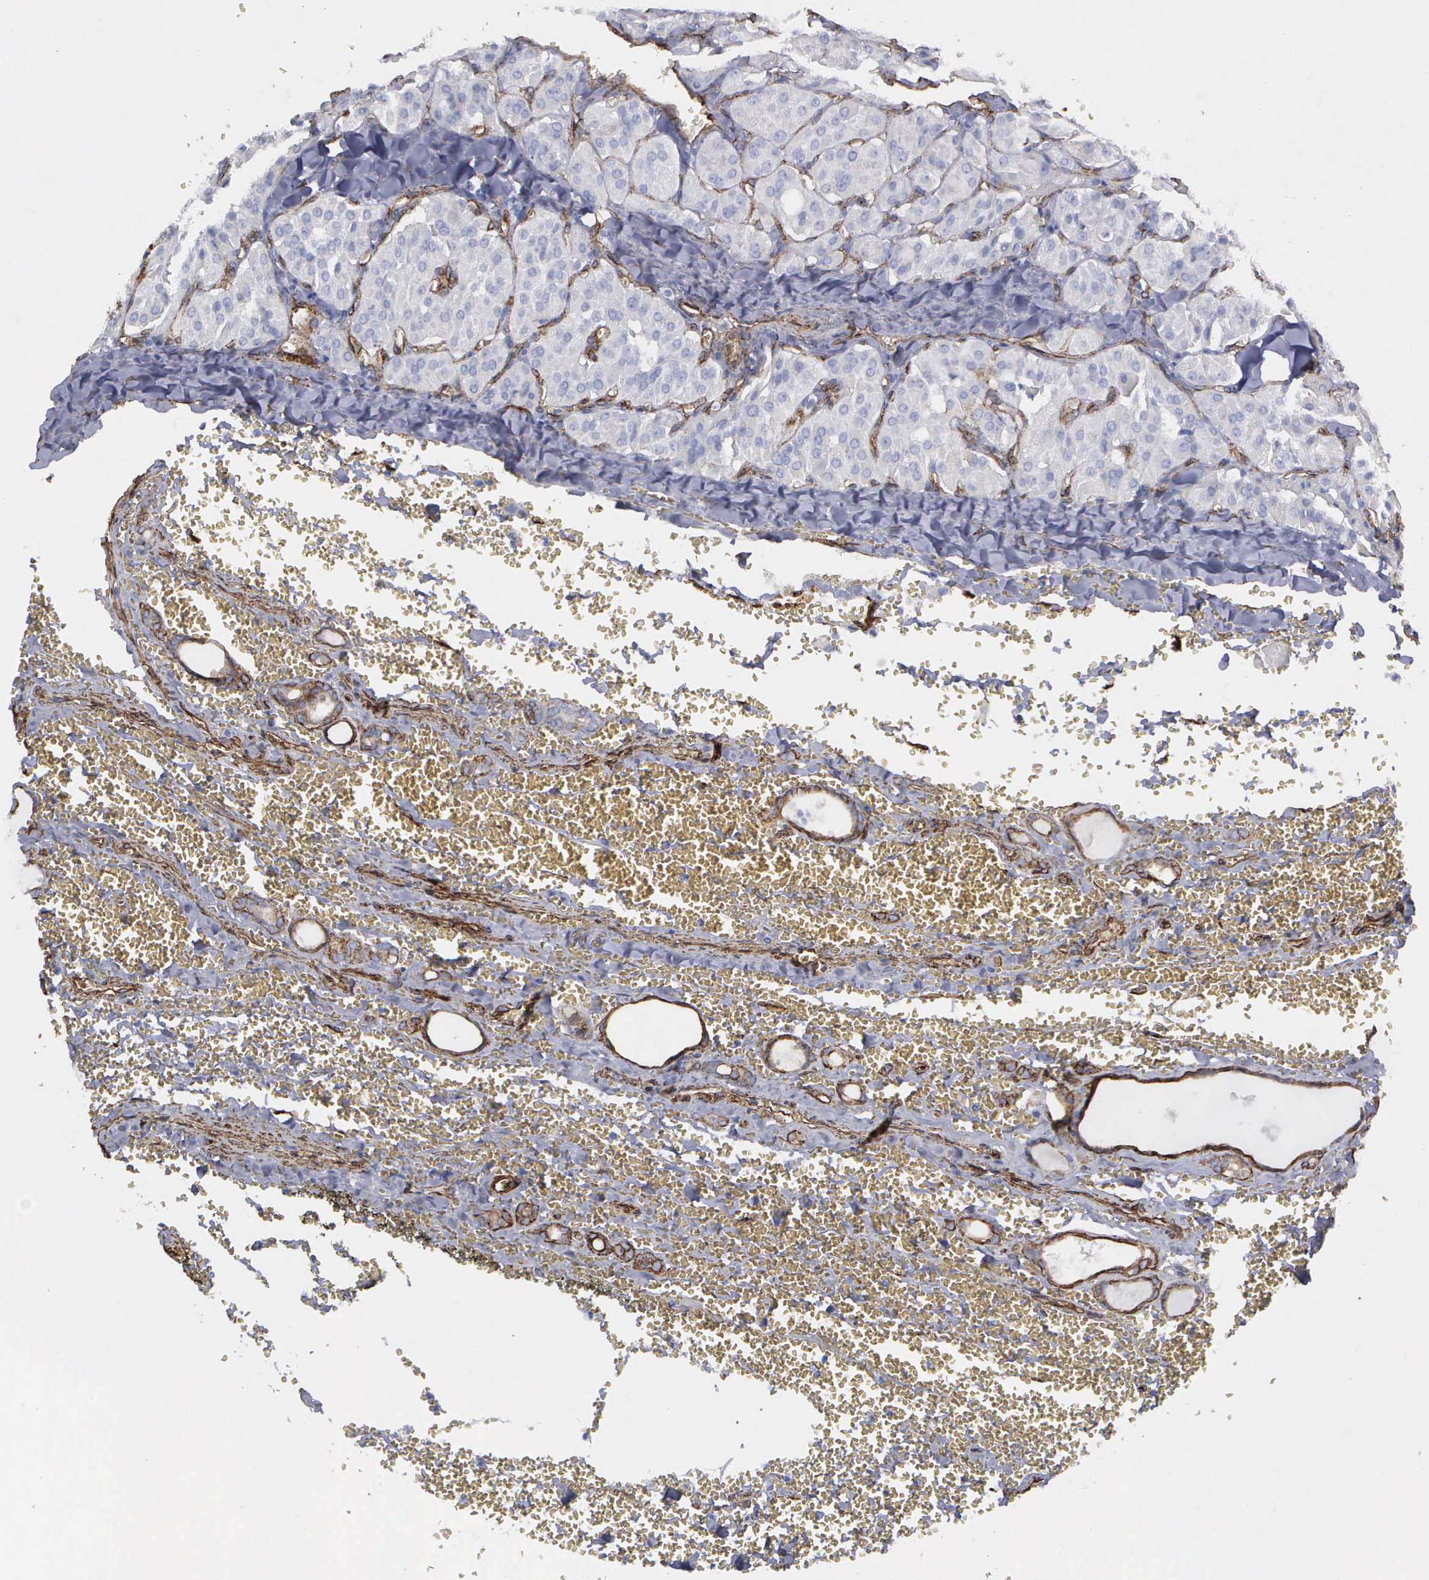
{"staining": {"intensity": "negative", "quantity": "none", "location": "none"}, "tissue": "thyroid cancer", "cell_type": "Tumor cells", "image_type": "cancer", "snomed": [{"axis": "morphology", "description": "Carcinoma, NOS"}, {"axis": "topography", "description": "Thyroid gland"}], "caption": "An immunohistochemistry (IHC) photomicrograph of thyroid cancer is shown. There is no staining in tumor cells of thyroid cancer. The staining is performed using DAB brown chromogen with nuclei counter-stained in using hematoxylin.", "gene": "MAGEB10", "patient": {"sex": "male", "age": 76}}